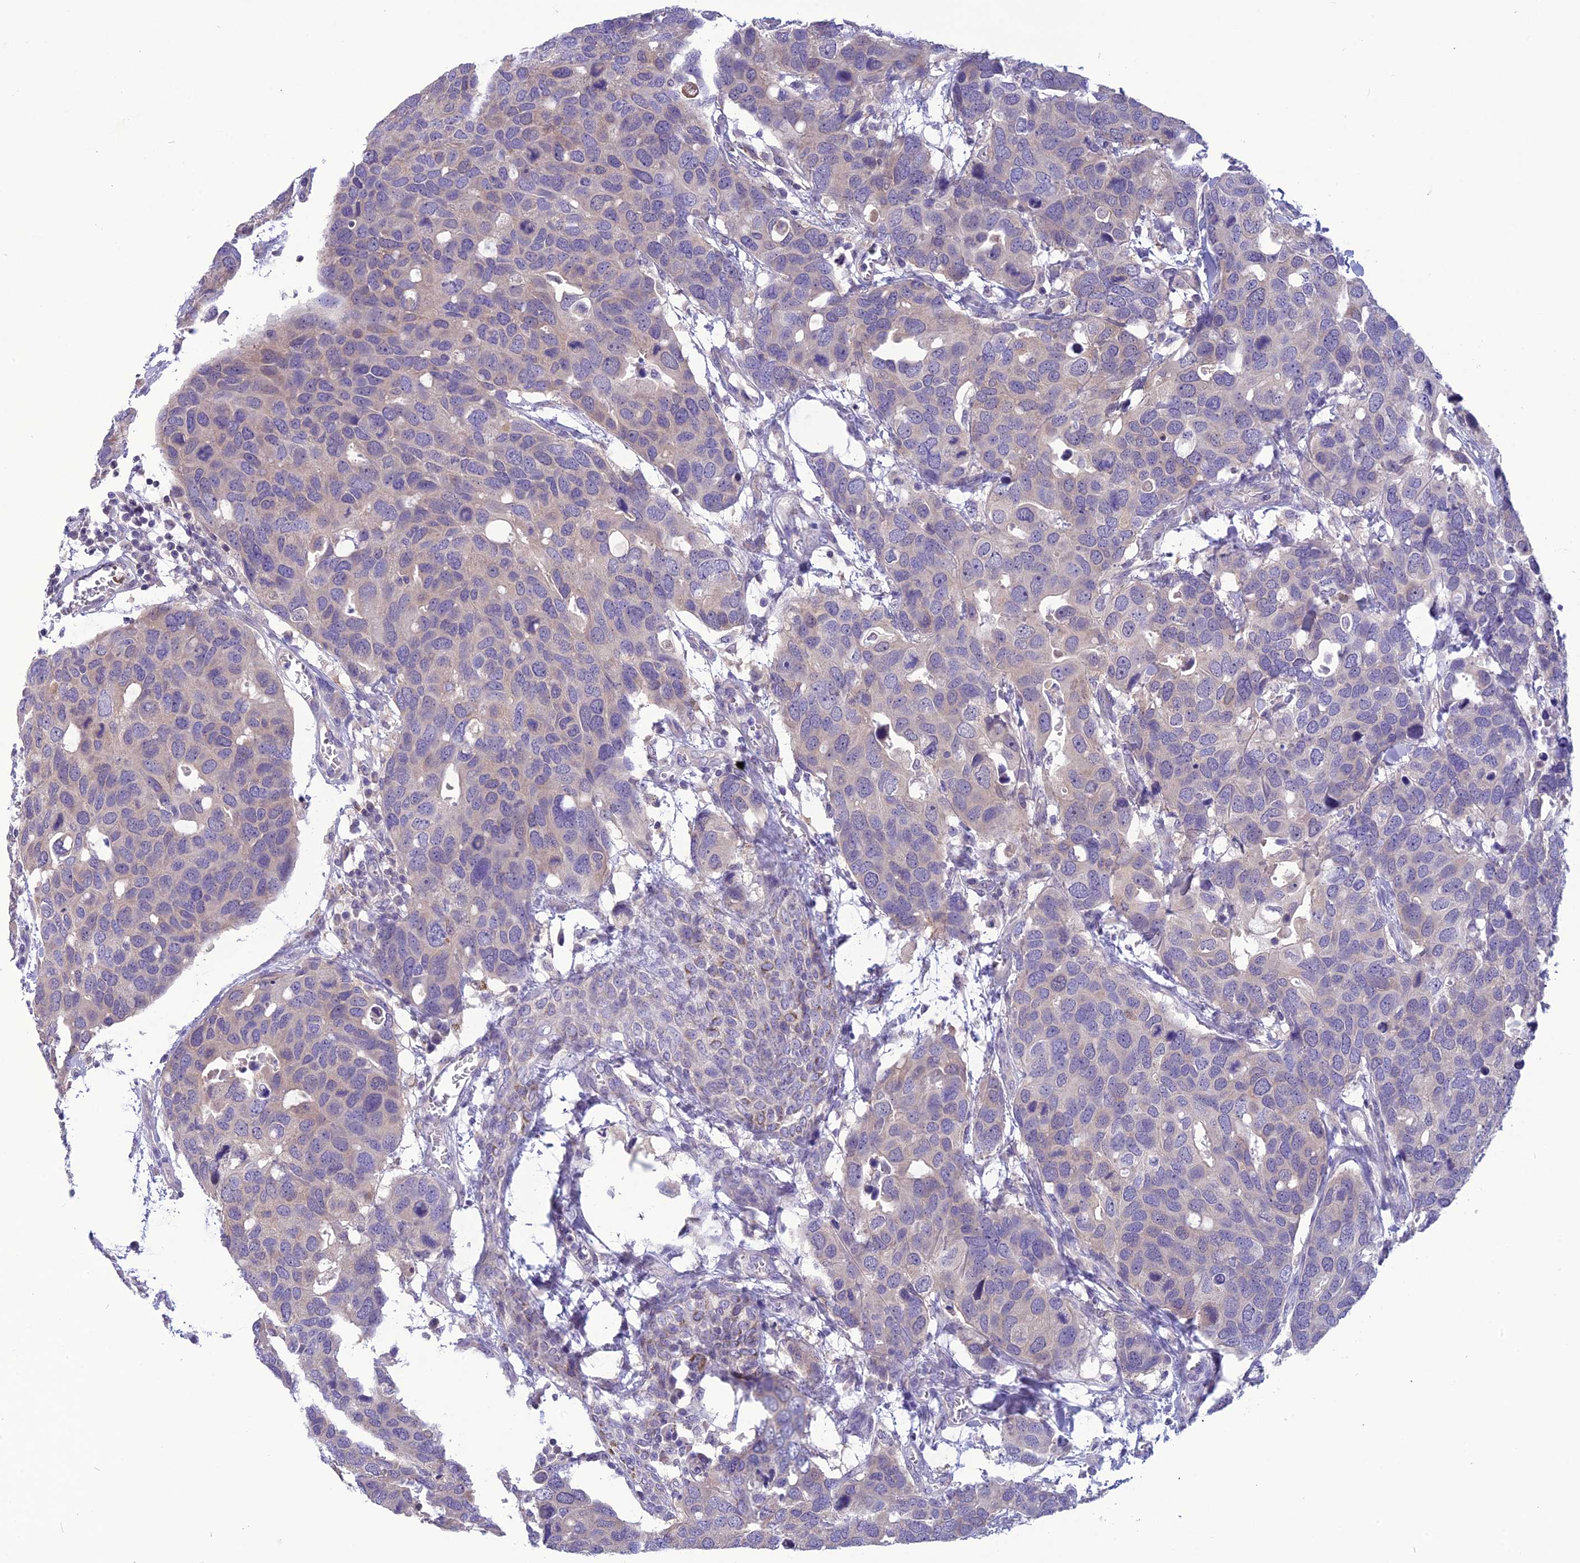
{"staining": {"intensity": "negative", "quantity": "none", "location": "none"}, "tissue": "breast cancer", "cell_type": "Tumor cells", "image_type": "cancer", "snomed": [{"axis": "morphology", "description": "Duct carcinoma"}, {"axis": "topography", "description": "Breast"}], "caption": "Immunohistochemical staining of human breast infiltrating ductal carcinoma demonstrates no significant positivity in tumor cells. (DAB immunohistochemistry with hematoxylin counter stain).", "gene": "PSMF1", "patient": {"sex": "female", "age": 83}}